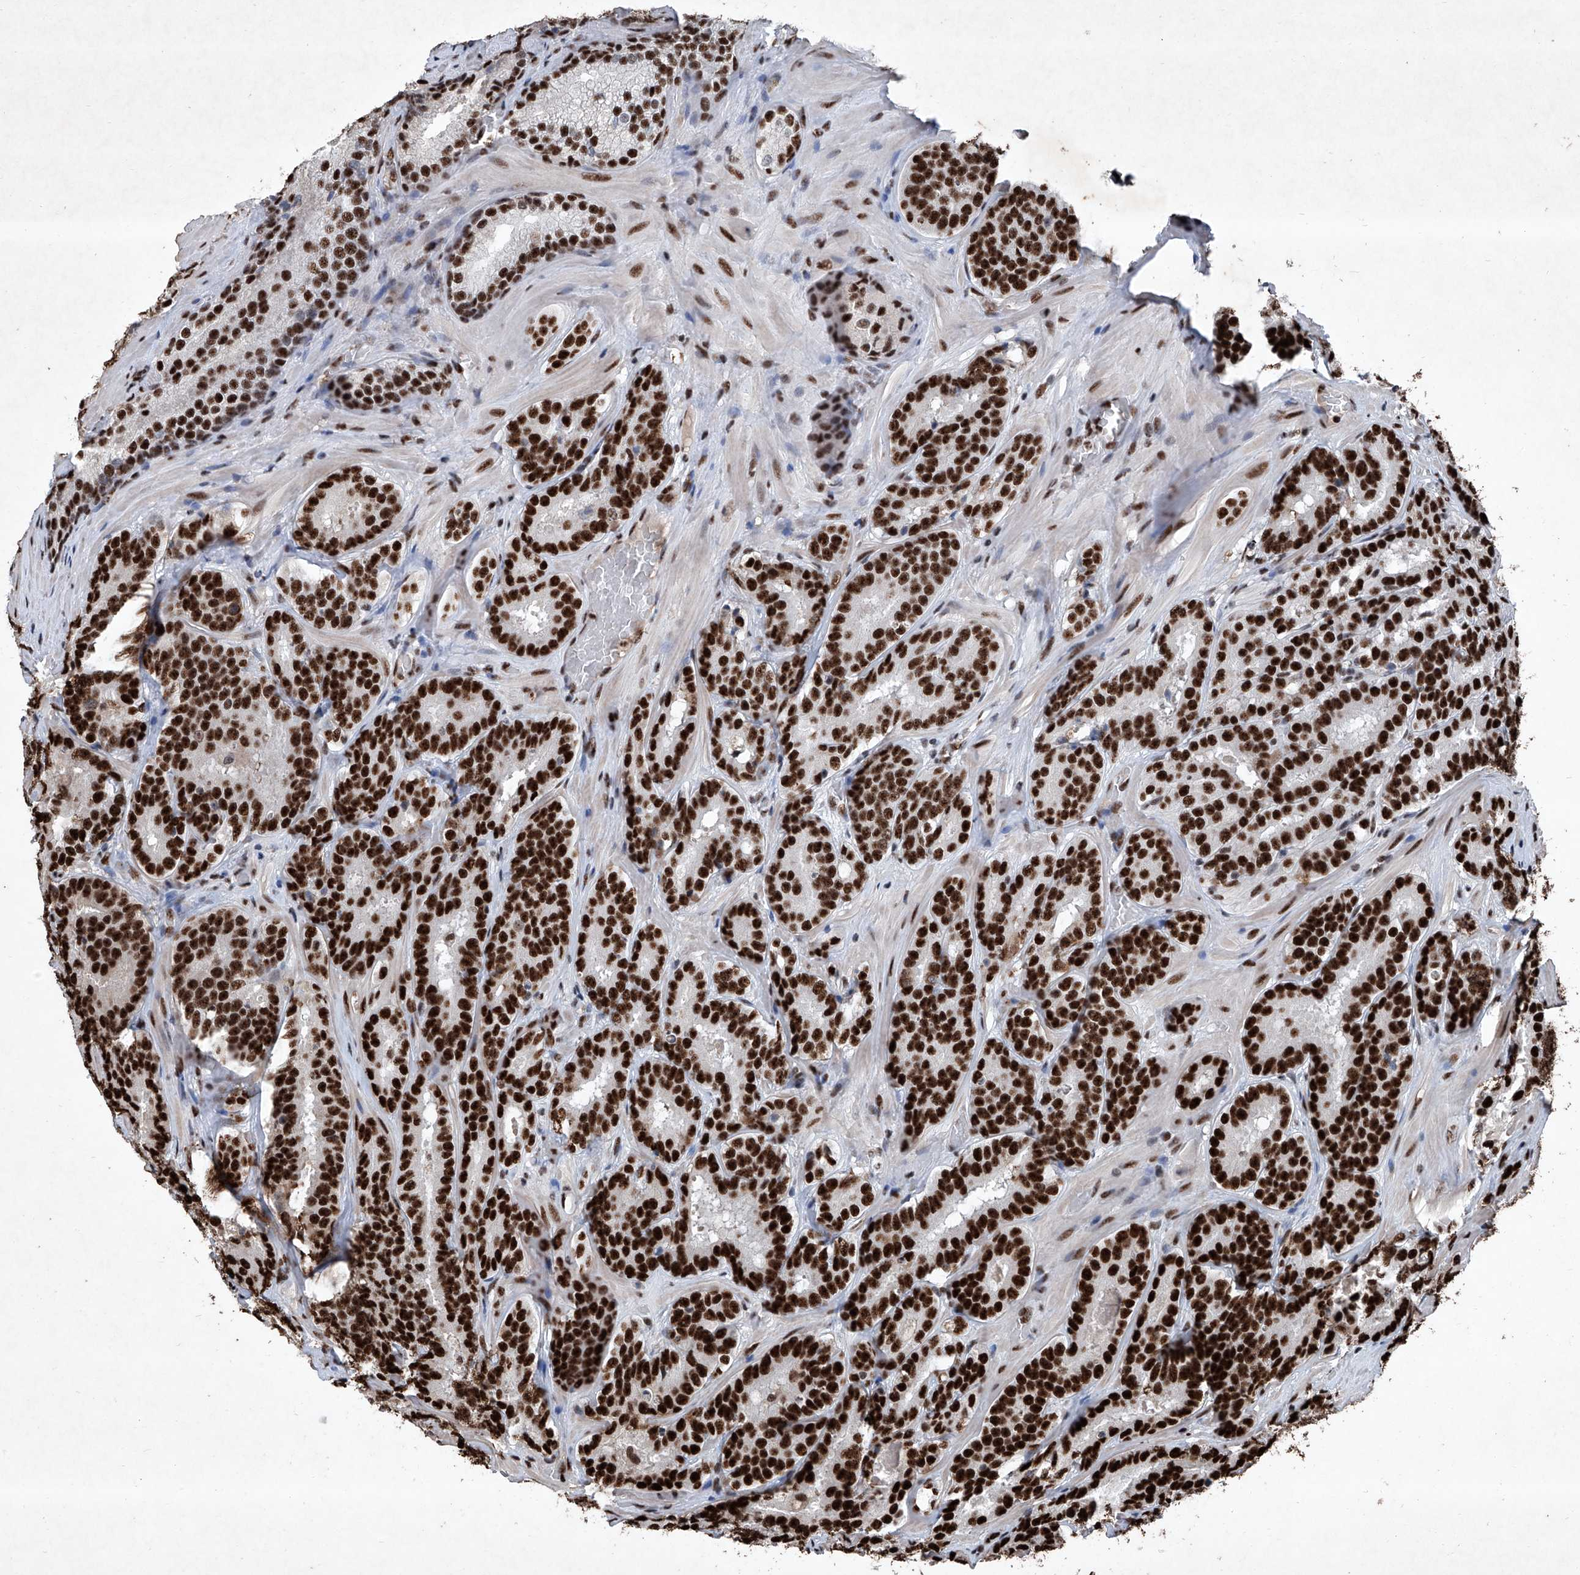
{"staining": {"intensity": "strong", "quantity": ">75%", "location": "nuclear"}, "tissue": "prostate cancer", "cell_type": "Tumor cells", "image_type": "cancer", "snomed": [{"axis": "morphology", "description": "Adenocarcinoma, High grade"}, {"axis": "topography", "description": "Prostate"}], "caption": "Protein staining of prostate adenocarcinoma (high-grade) tissue displays strong nuclear expression in approximately >75% of tumor cells.", "gene": "DDX39B", "patient": {"sex": "male", "age": 57}}